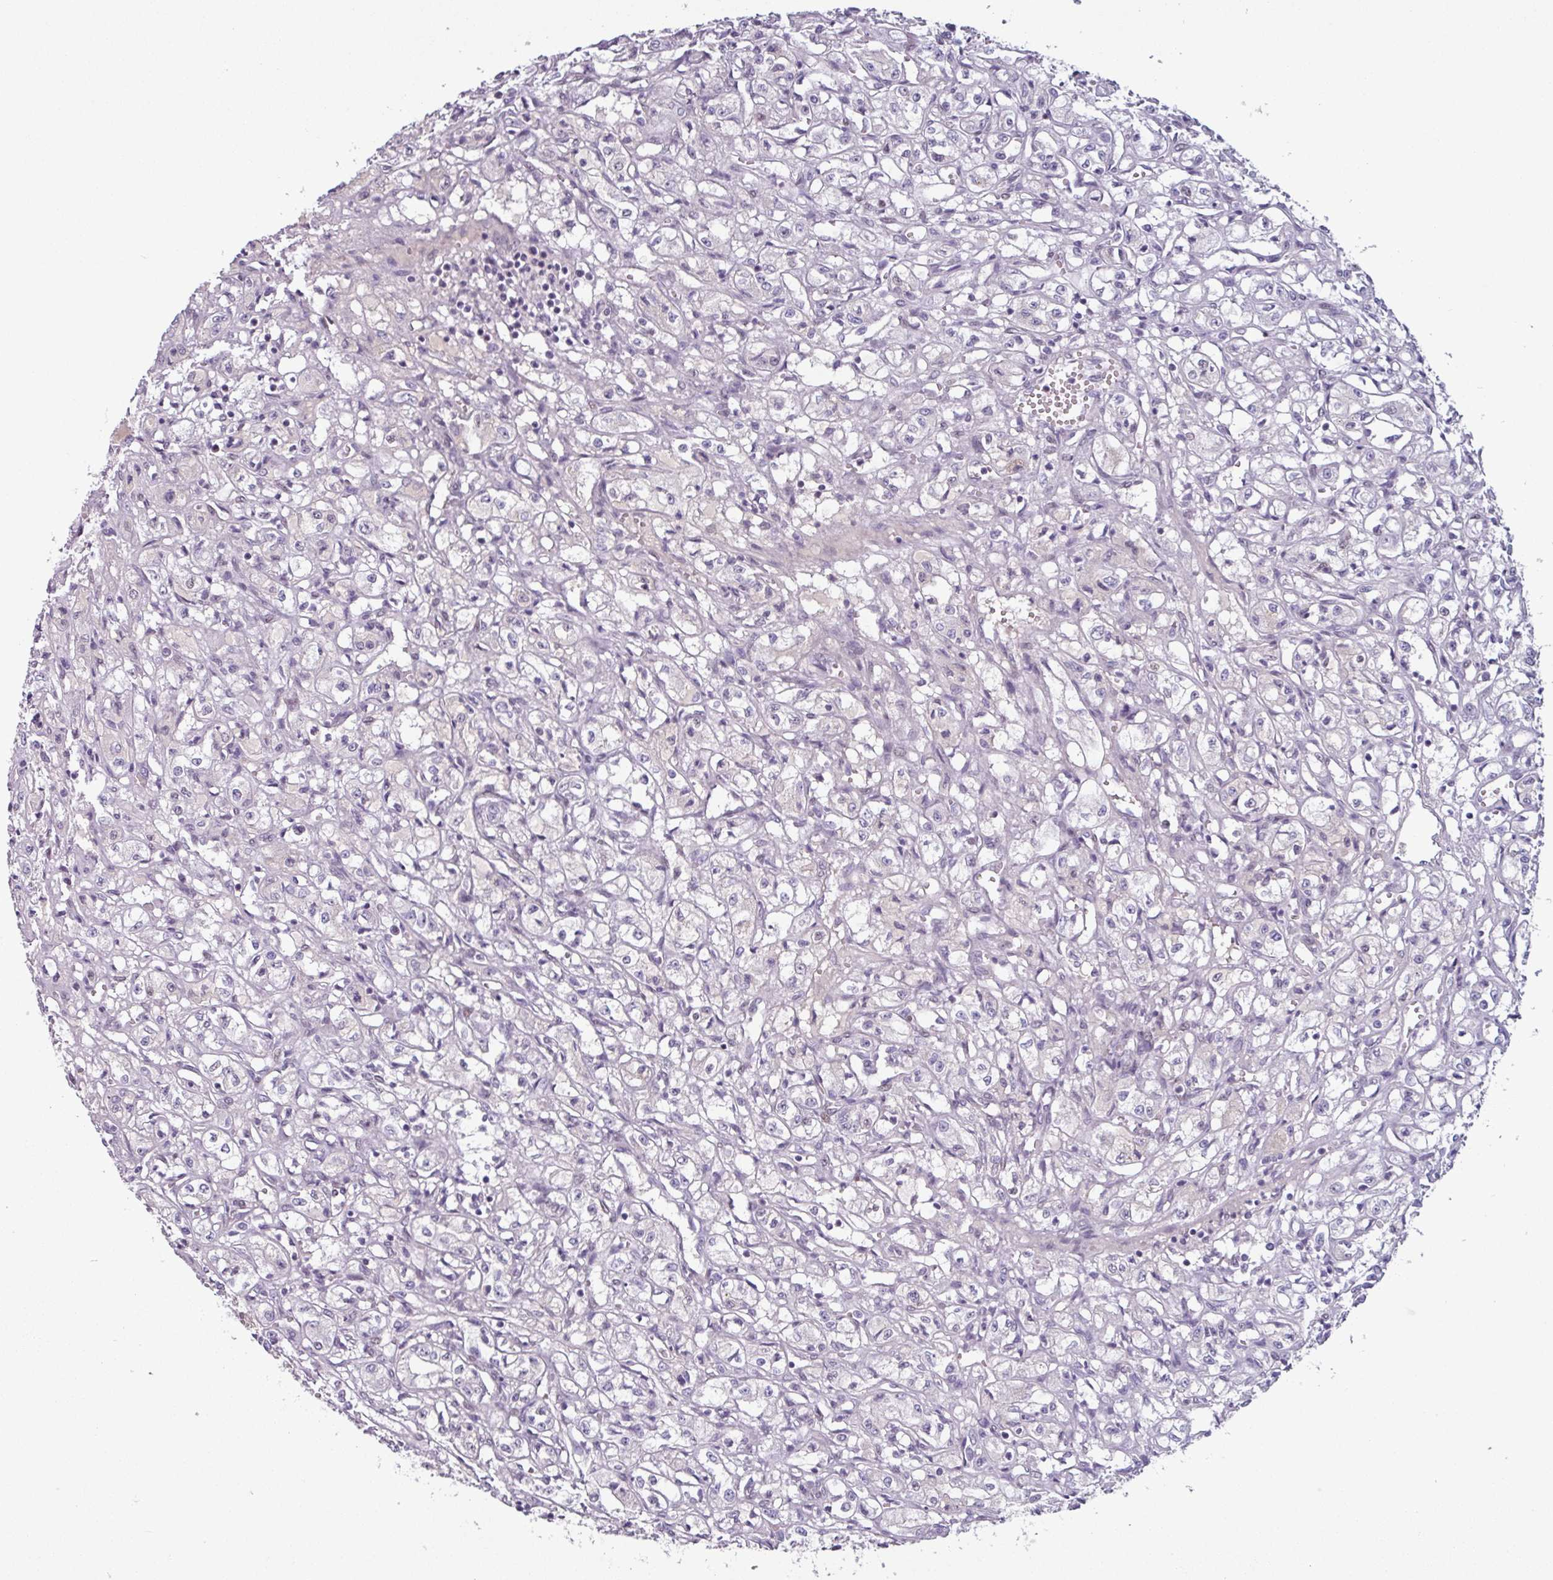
{"staining": {"intensity": "negative", "quantity": "none", "location": "none"}, "tissue": "renal cancer", "cell_type": "Tumor cells", "image_type": "cancer", "snomed": [{"axis": "morphology", "description": "Adenocarcinoma, NOS"}, {"axis": "topography", "description": "Kidney"}], "caption": "The histopathology image shows no significant staining in tumor cells of renal adenocarcinoma.", "gene": "ZNF575", "patient": {"sex": "male", "age": 56}}